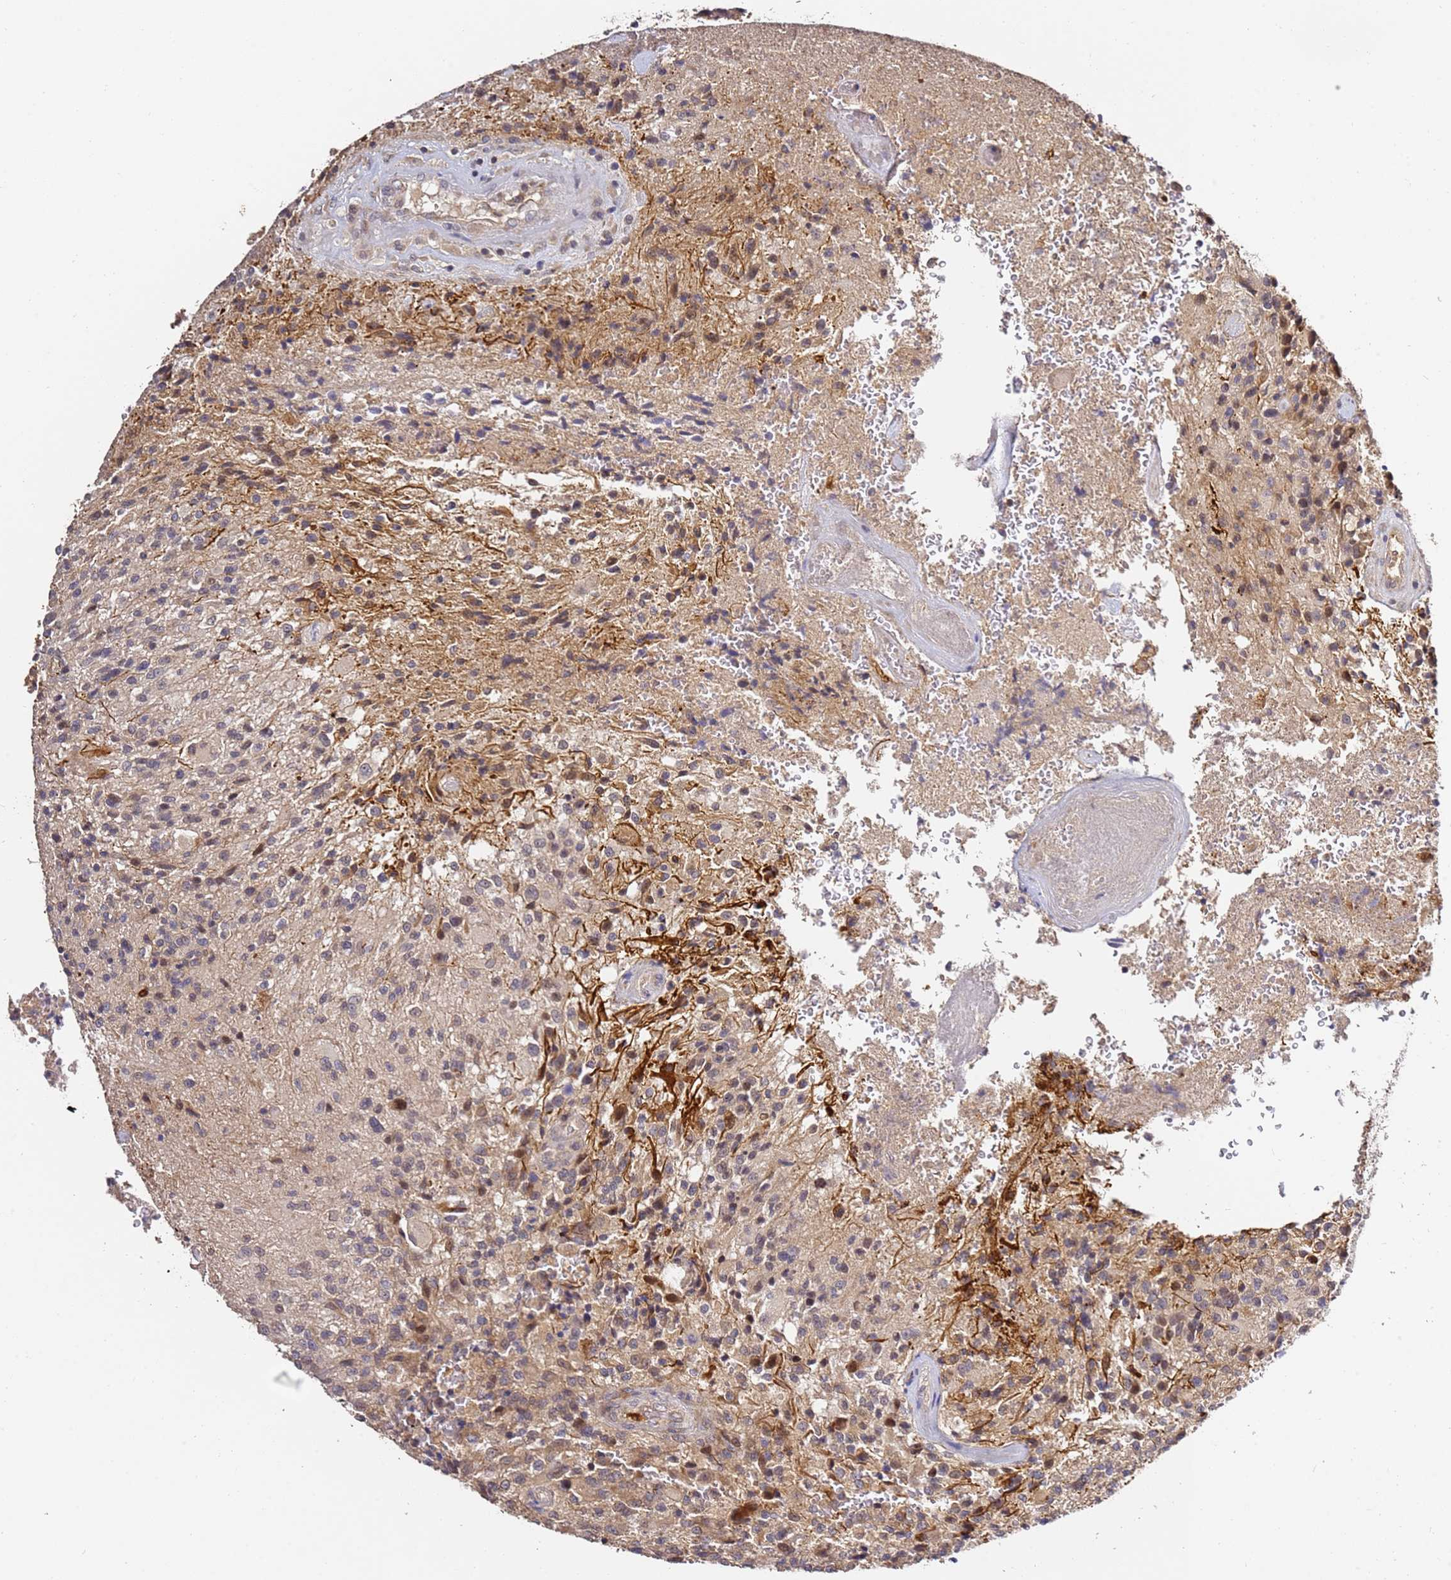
{"staining": {"intensity": "moderate", "quantity": "<25%", "location": "cytoplasmic/membranous"}, "tissue": "glioma", "cell_type": "Tumor cells", "image_type": "cancer", "snomed": [{"axis": "morphology", "description": "Normal tissue, NOS"}, {"axis": "morphology", "description": "Glioma, malignant, High grade"}, {"axis": "topography", "description": "Cerebral cortex"}], "caption": "Glioma stained with a brown dye exhibits moderate cytoplasmic/membranous positive expression in about <25% of tumor cells.", "gene": "OSBPL2", "patient": {"sex": "male", "age": 56}}